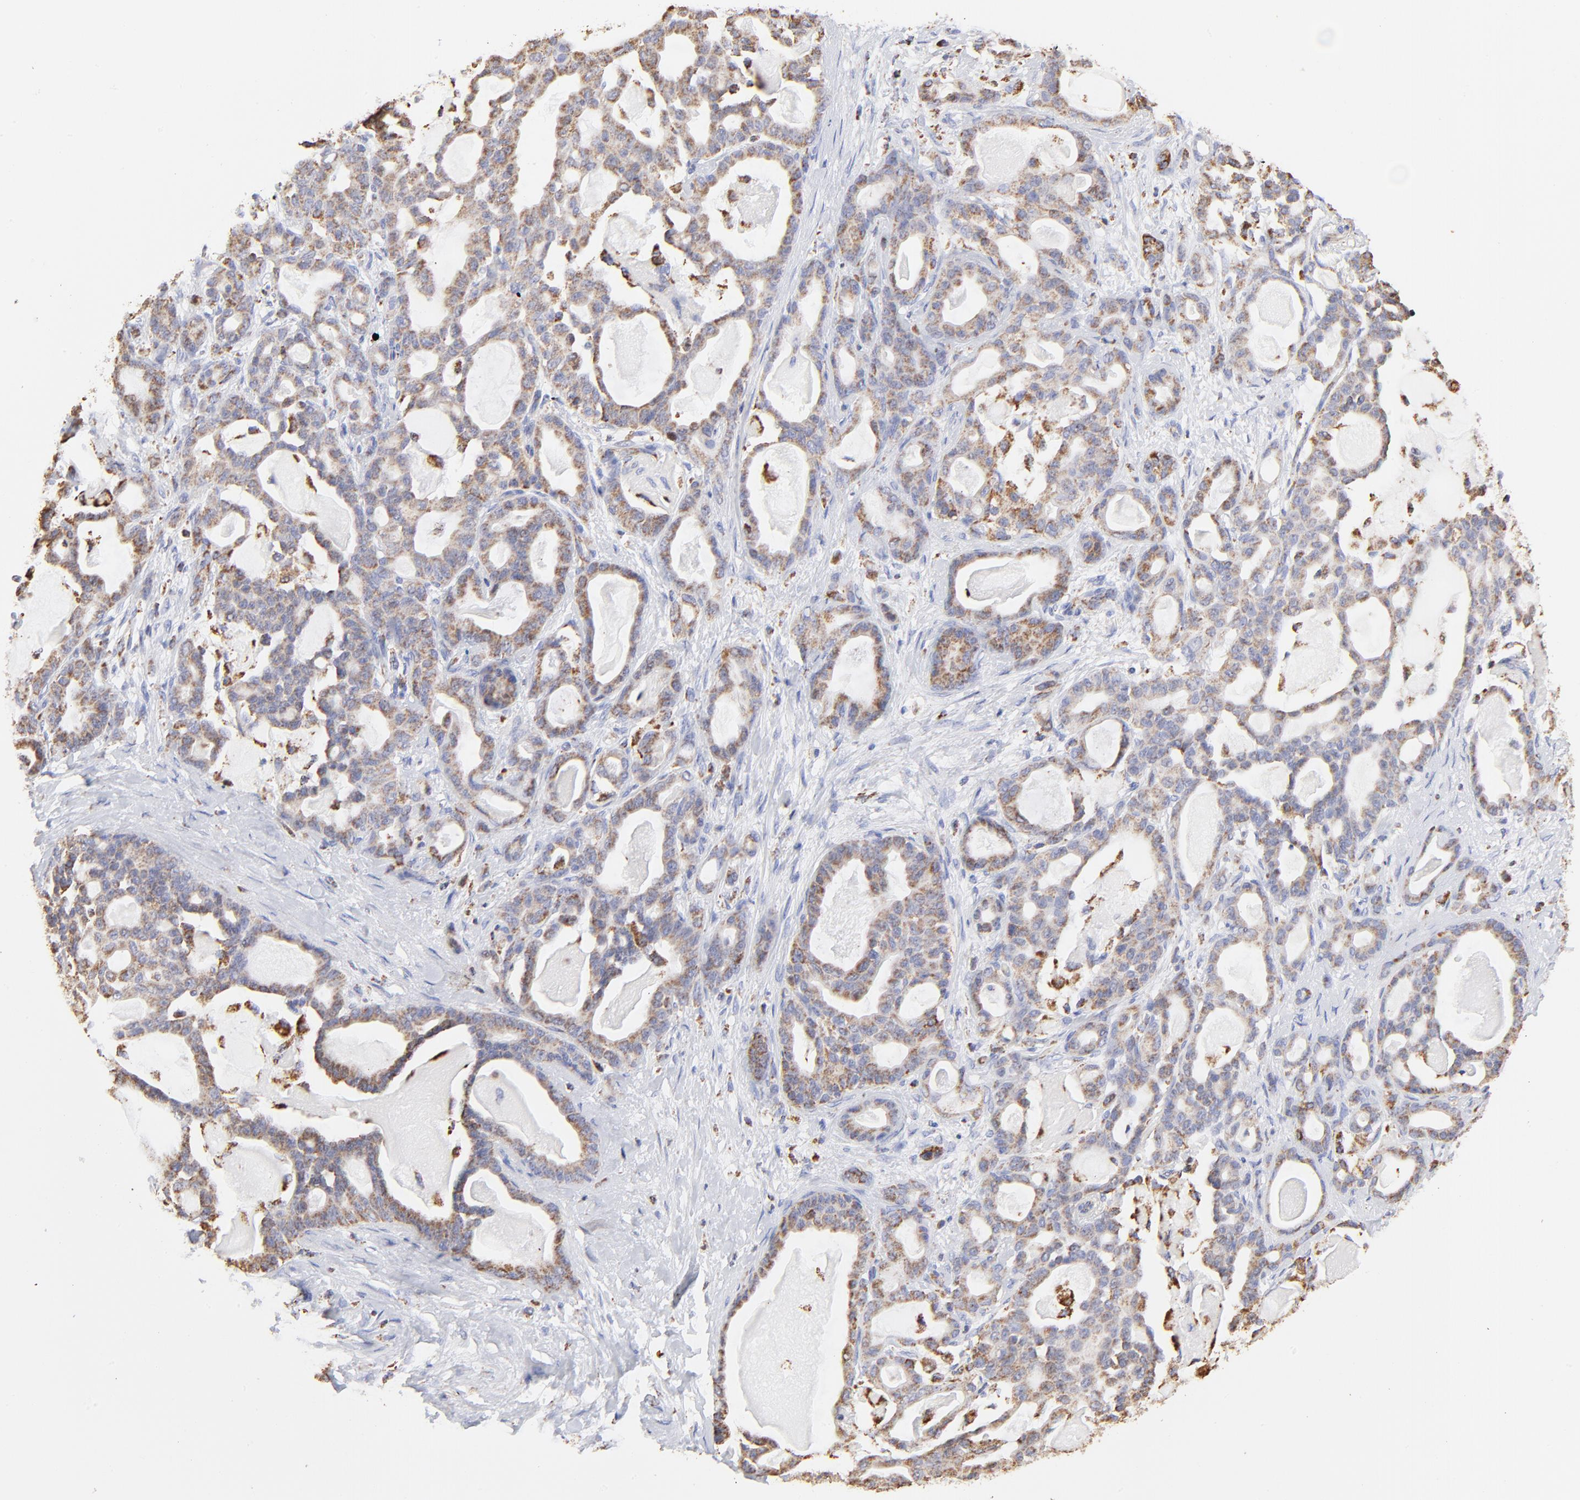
{"staining": {"intensity": "moderate", "quantity": ">75%", "location": "cytoplasmic/membranous"}, "tissue": "pancreatic cancer", "cell_type": "Tumor cells", "image_type": "cancer", "snomed": [{"axis": "morphology", "description": "Adenocarcinoma, NOS"}, {"axis": "topography", "description": "Pancreas"}], "caption": "Immunohistochemistry of human pancreatic adenocarcinoma demonstrates medium levels of moderate cytoplasmic/membranous staining in about >75% of tumor cells. The staining was performed using DAB, with brown indicating positive protein expression. Nuclei are stained blue with hematoxylin.", "gene": "COX4I1", "patient": {"sex": "male", "age": 63}}